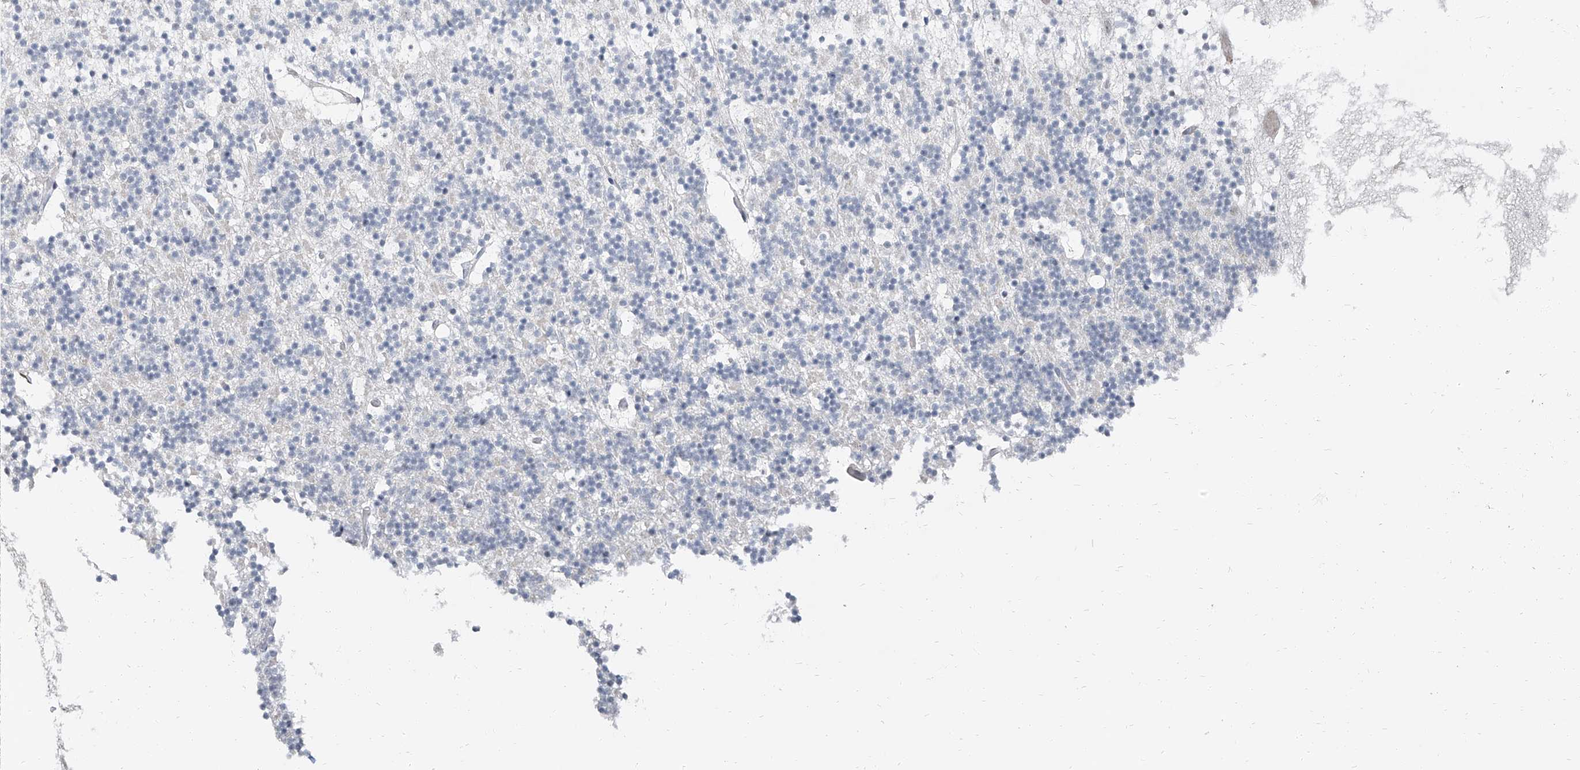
{"staining": {"intensity": "negative", "quantity": "none", "location": "none"}, "tissue": "cerebellum", "cell_type": "Cells in granular layer", "image_type": "normal", "snomed": [{"axis": "morphology", "description": "Normal tissue, NOS"}, {"axis": "topography", "description": "Cerebellum"}], "caption": "Human cerebellum stained for a protein using immunohistochemistry exhibits no expression in cells in granular layer.", "gene": "TXLNB", "patient": {"sex": "male", "age": 57}}